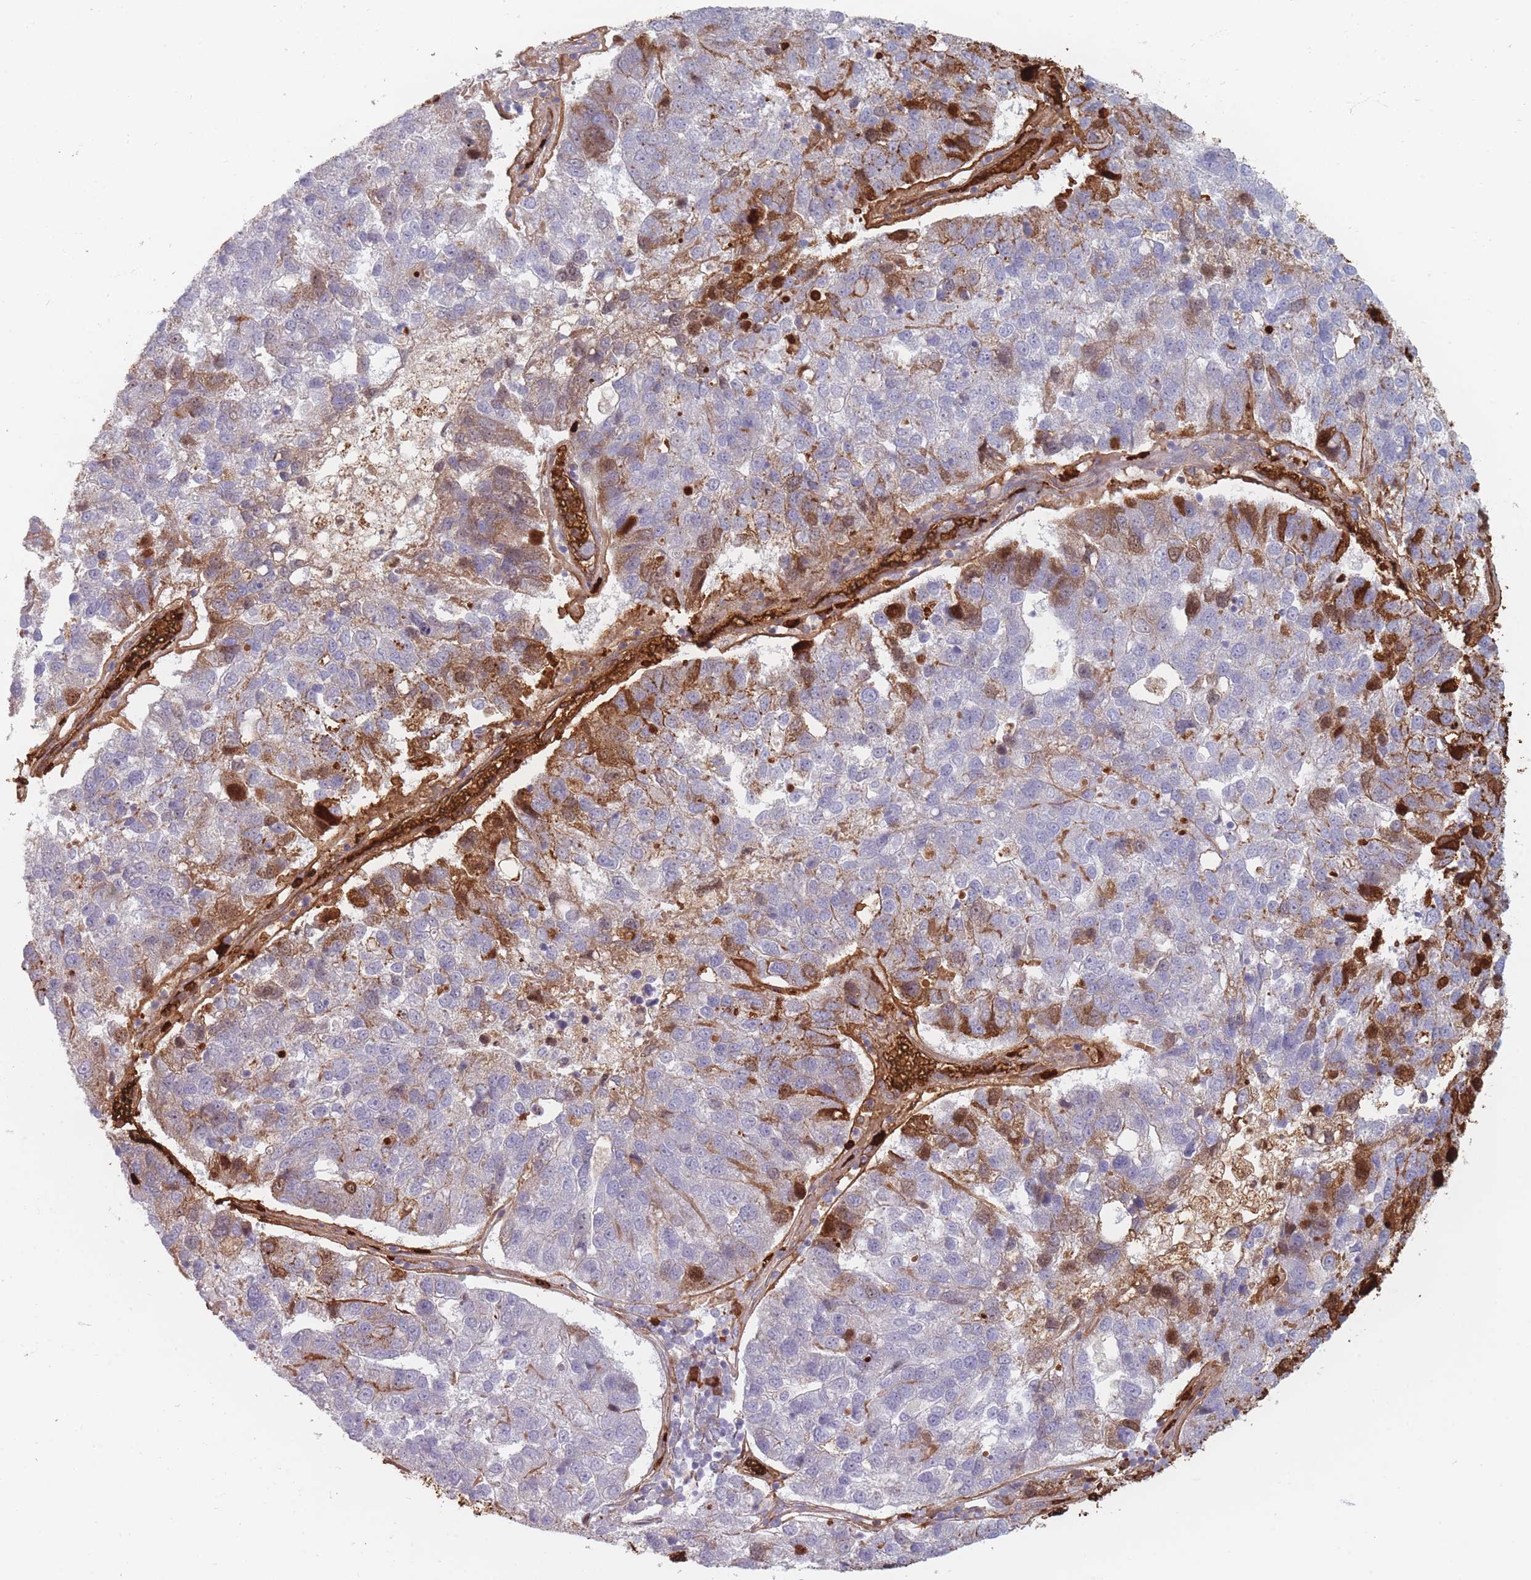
{"staining": {"intensity": "moderate", "quantity": "<25%", "location": "cytoplasmic/membranous"}, "tissue": "pancreatic cancer", "cell_type": "Tumor cells", "image_type": "cancer", "snomed": [{"axis": "morphology", "description": "Adenocarcinoma, NOS"}, {"axis": "topography", "description": "Pancreas"}], "caption": "The micrograph shows a brown stain indicating the presence of a protein in the cytoplasmic/membranous of tumor cells in pancreatic adenocarcinoma. (DAB IHC with brightfield microscopy, high magnification).", "gene": "SLC2A6", "patient": {"sex": "female", "age": 61}}